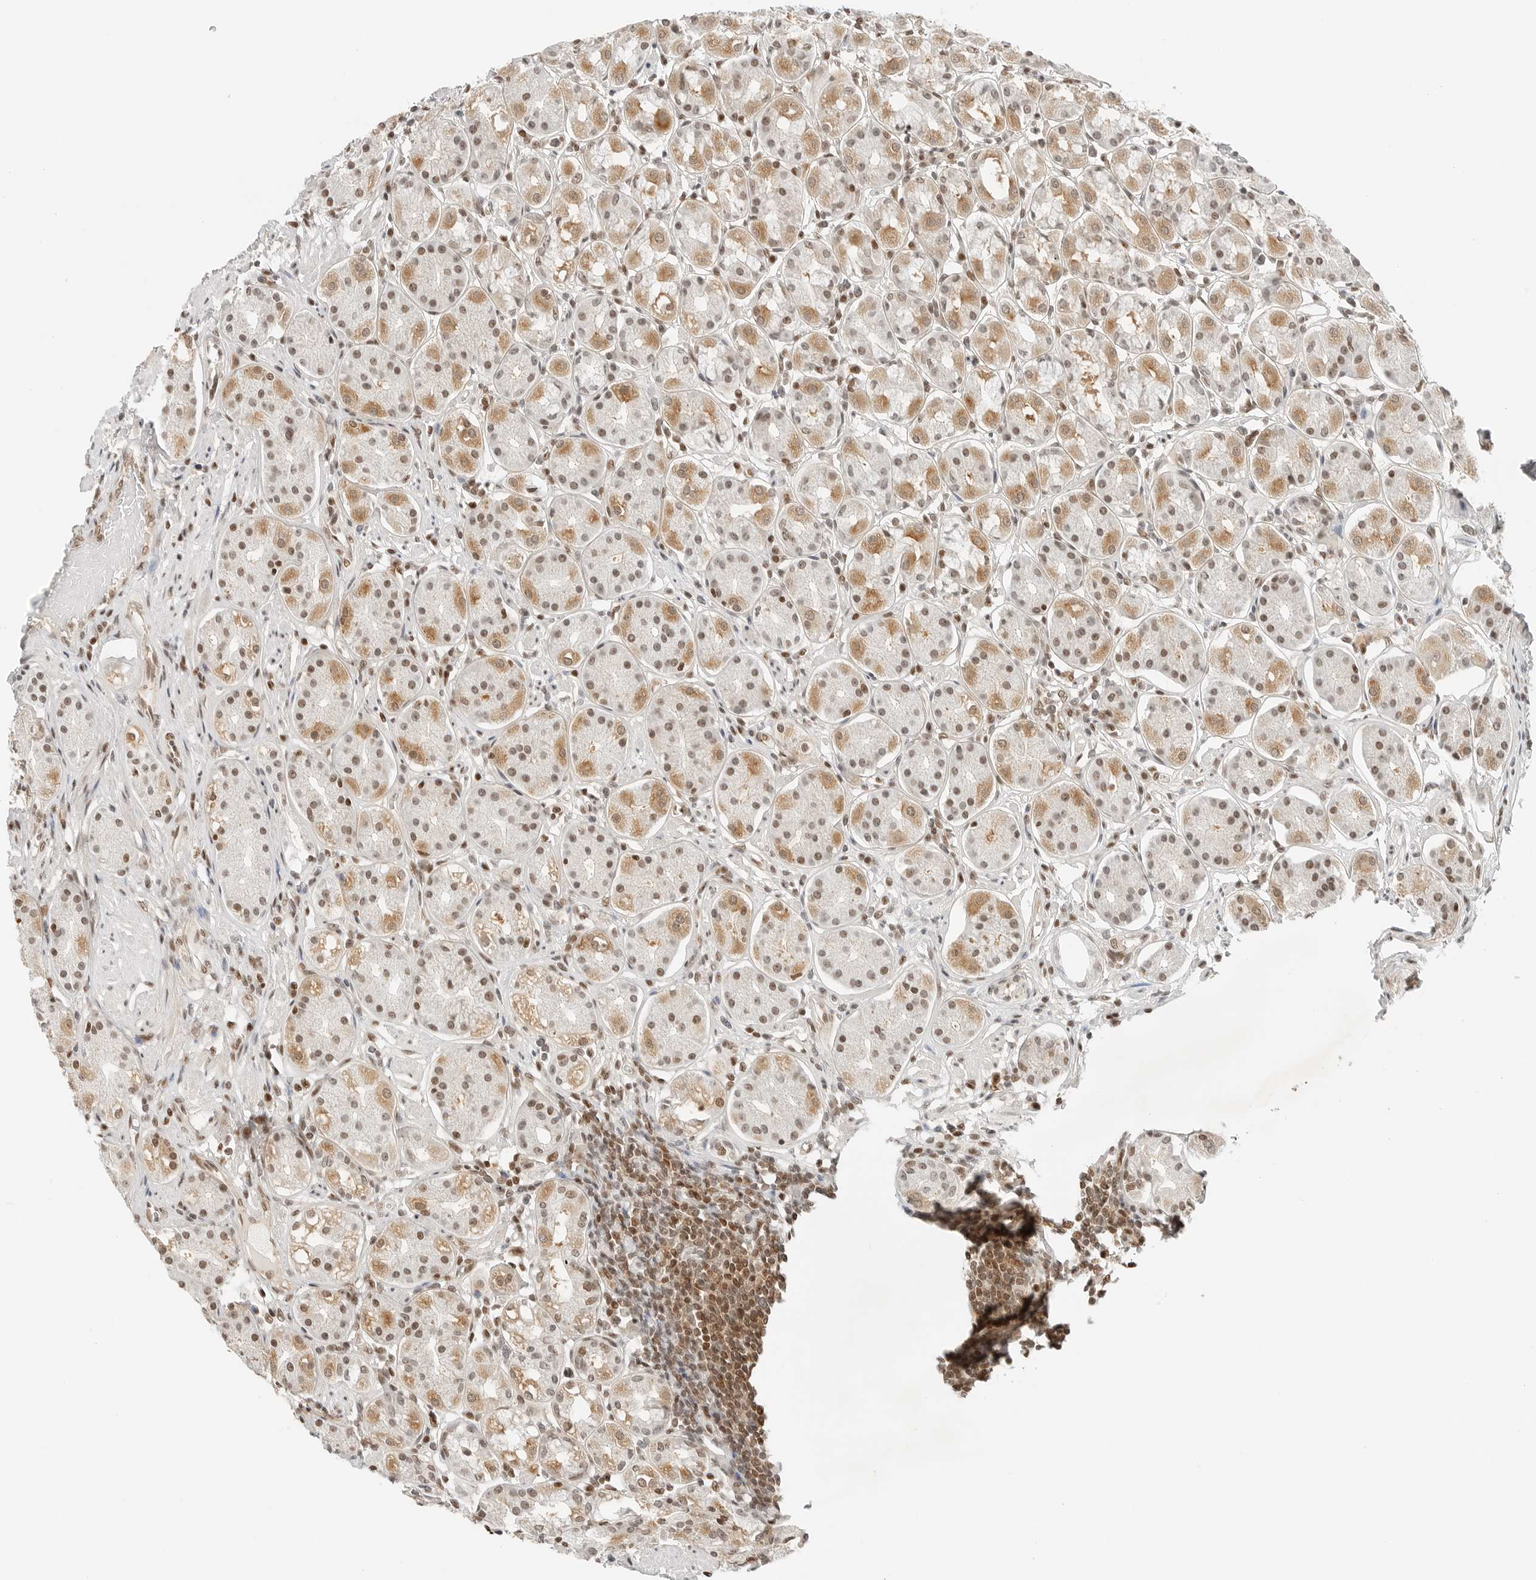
{"staining": {"intensity": "moderate", "quantity": ">75%", "location": "cytoplasmic/membranous,nuclear"}, "tissue": "stomach", "cell_type": "Glandular cells", "image_type": "normal", "snomed": [{"axis": "morphology", "description": "Normal tissue, NOS"}, {"axis": "topography", "description": "Stomach"}, {"axis": "topography", "description": "Stomach, lower"}], "caption": "The micrograph demonstrates immunohistochemical staining of normal stomach. There is moderate cytoplasmic/membranous,nuclear expression is present in about >75% of glandular cells.", "gene": "CRTC2", "patient": {"sex": "female", "age": 56}}